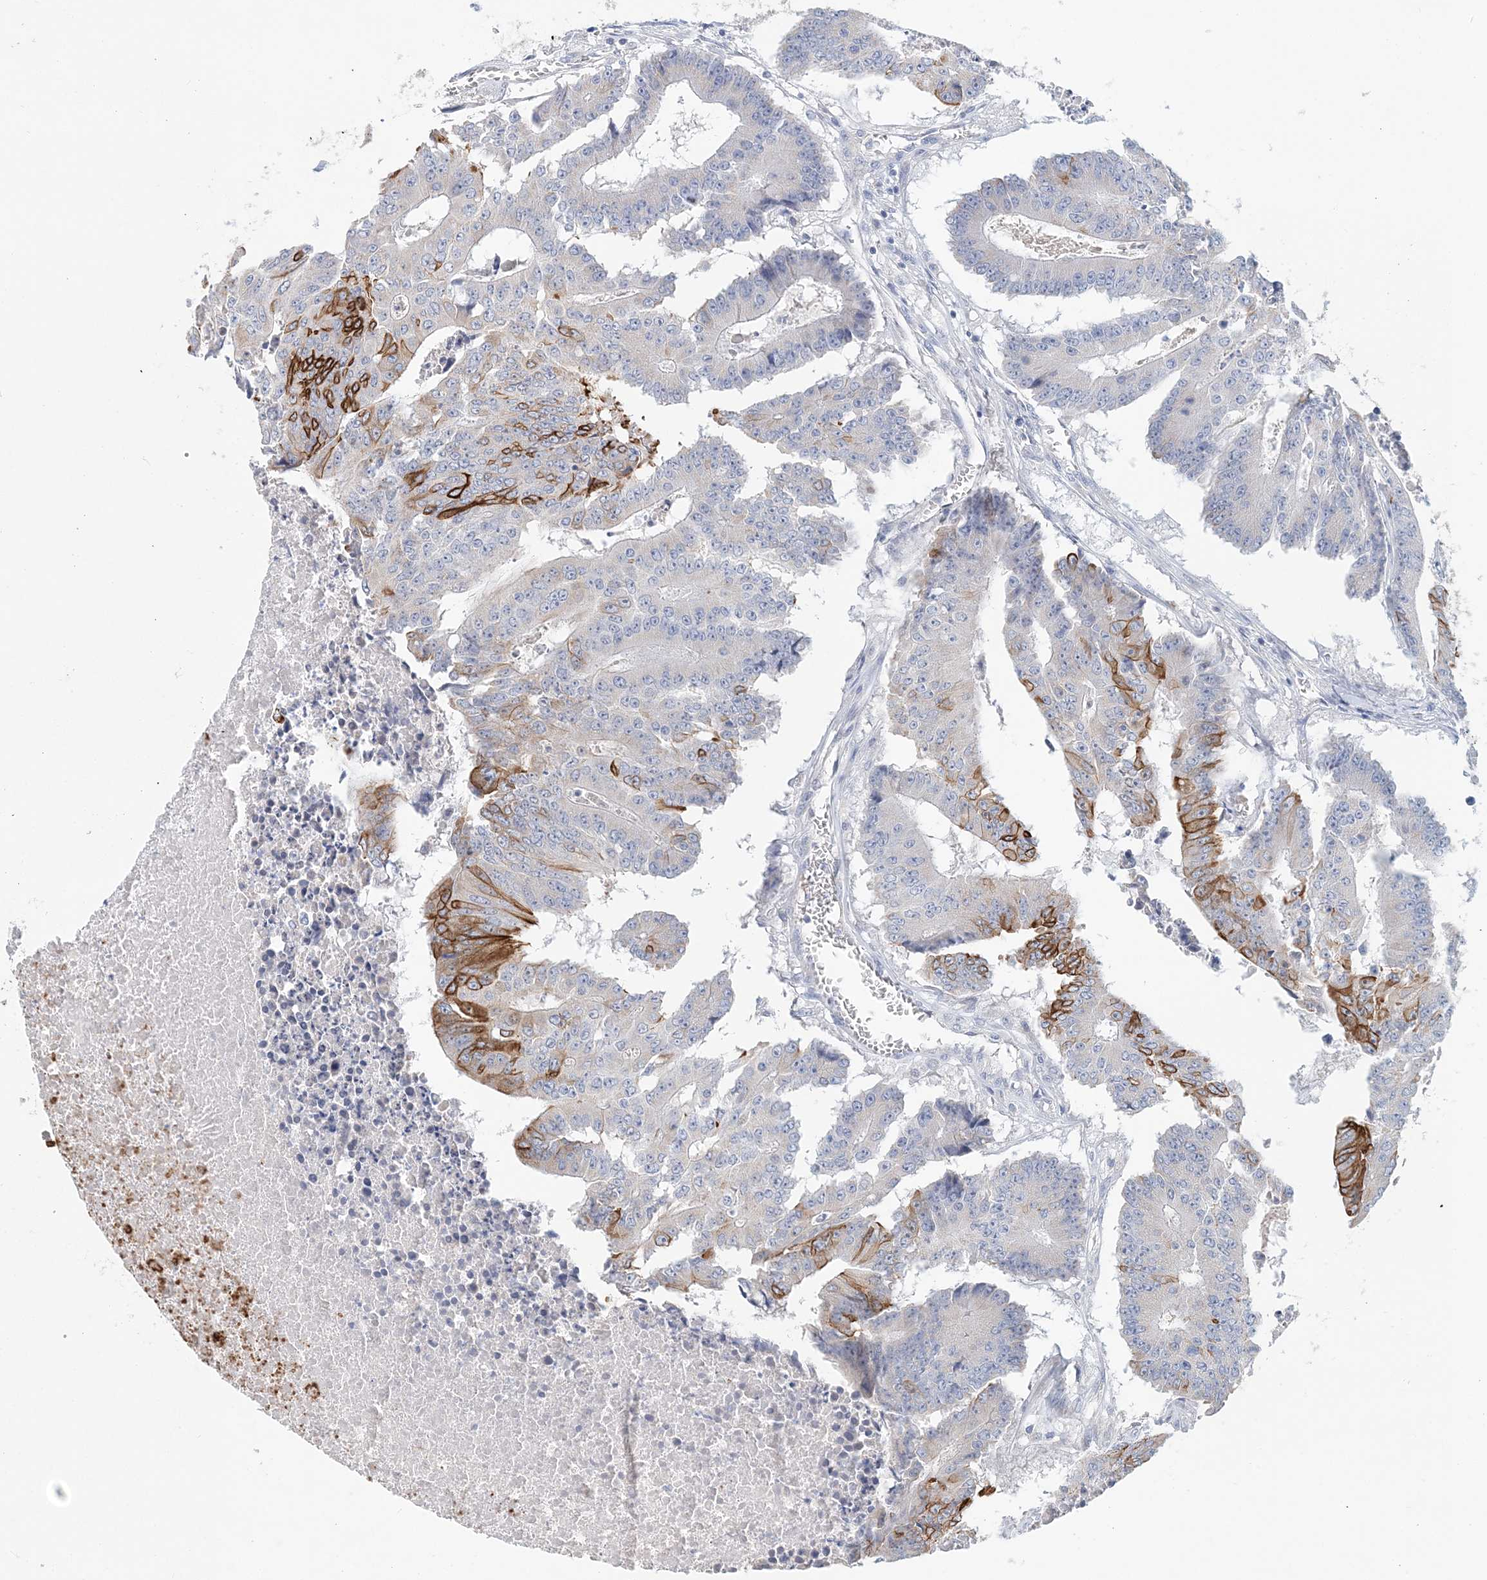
{"staining": {"intensity": "strong", "quantity": "<25%", "location": "cytoplasmic/membranous"}, "tissue": "colorectal cancer", "cell_type": "Tumor cells", "image_type": "cancer", "snomed": [{"axis": "morphology", "description": "Adenocarcinoma, NOS"}, {"axis": "topography", "description": "Colon"}], "caption": "Immunohistochemistry image of neoplastic tissue: colorectal adenocarcinoma stained using immunohistochemistry displays medium levels of strong protein expression localized specifically in the cytoplasmic/membranous of tumor cells, appearing as a cytoplasmic/membranous brown color.", "gene": "LRRIQ4", "patient": {"sex": "male", "age": 87}}